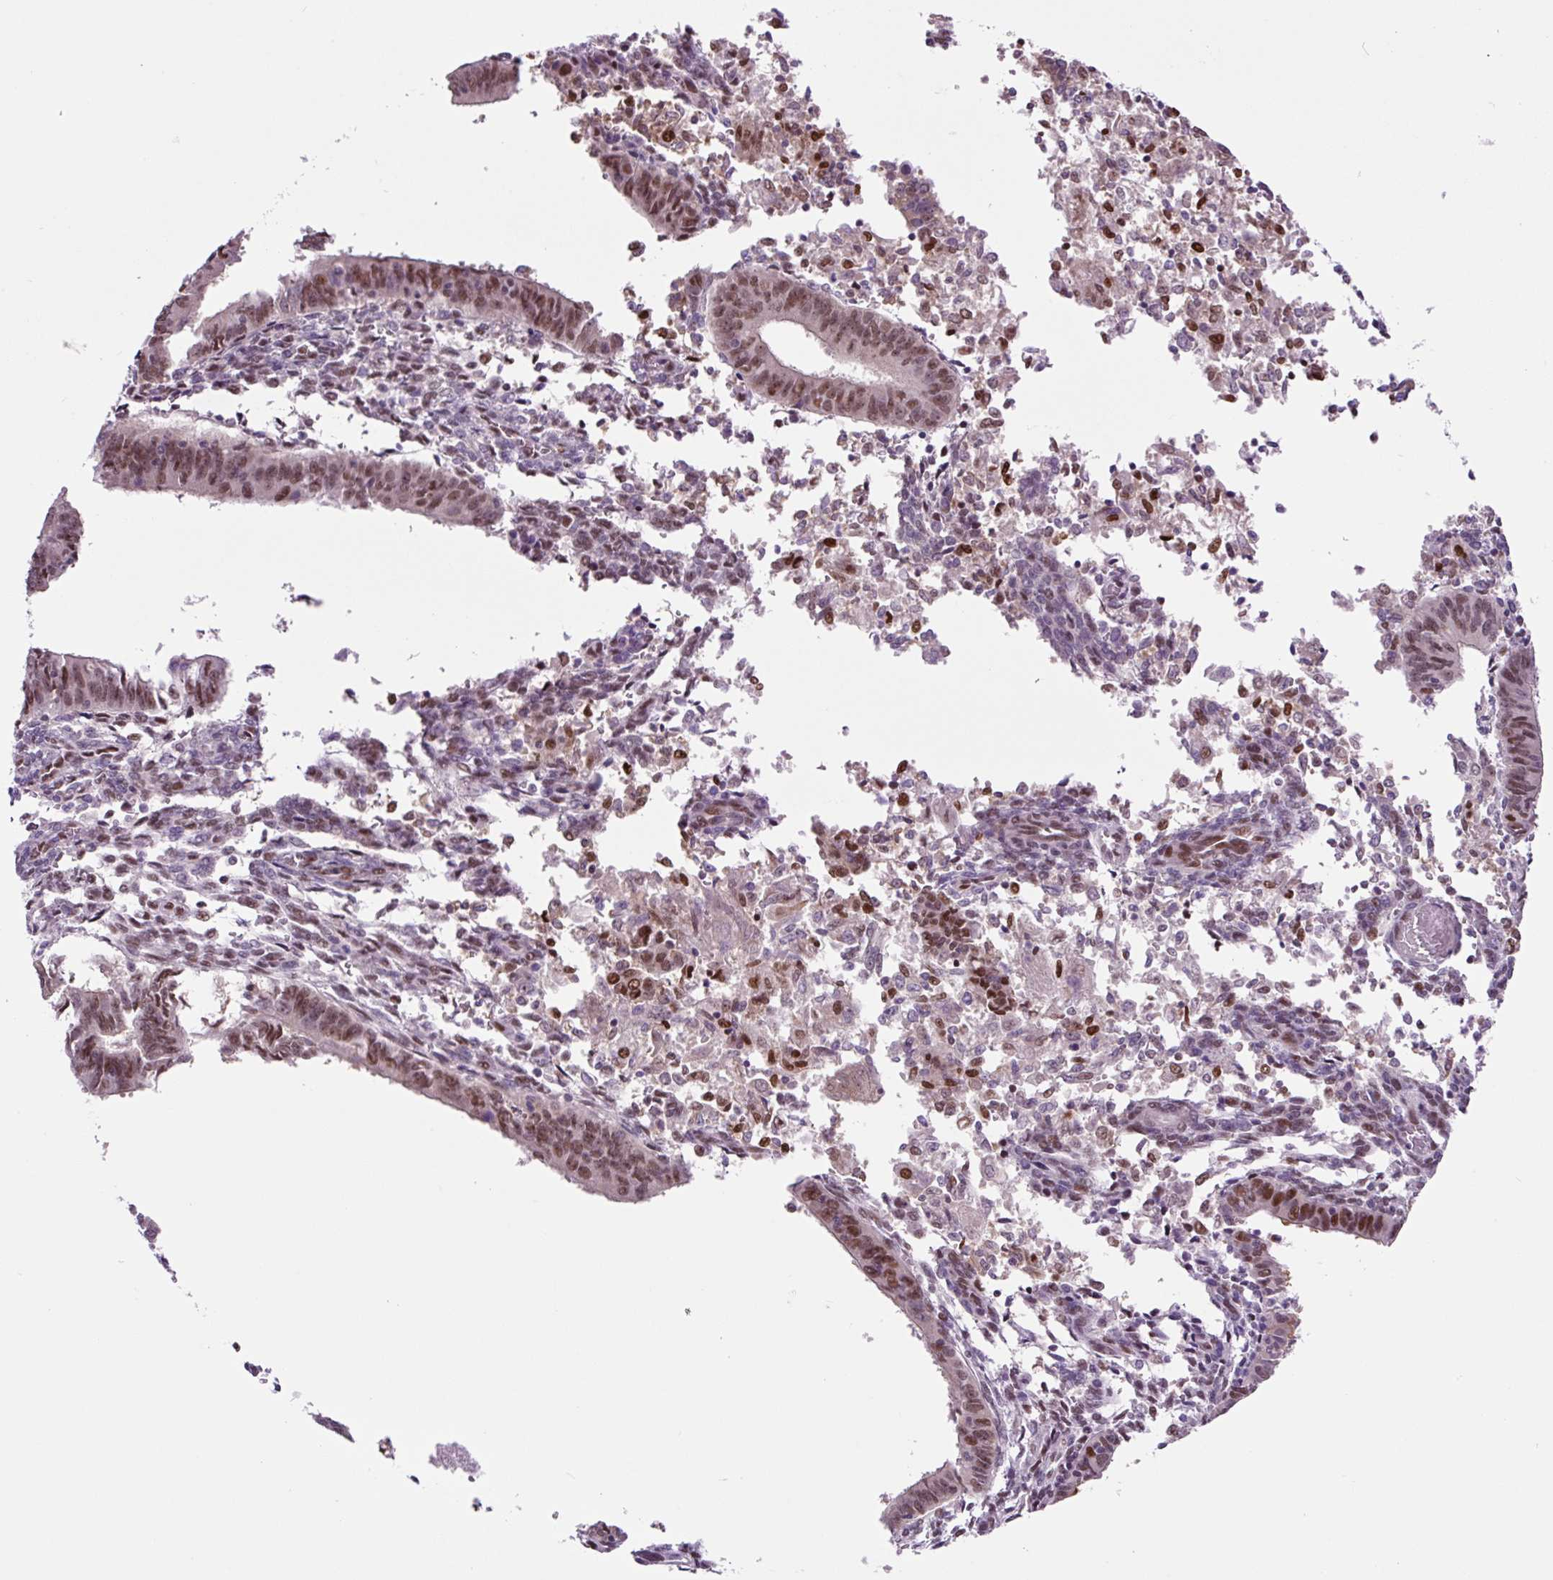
{"staining": {"intensity": "moderate", "quantity": "25%-75%", "location": "cytoplasmic/membranous,nuclear"}, "tissue": "endometrial cancer", "cell_type": "Tumor cells", "image_type": "cancer", "snomed": [{"axis": "morphology", "description": "Adenocarcinoma, NOS"}, {"axis": "topography", "description": "Endometrium"}], "caption": "A brown stain labels moderate cytoplasmic/membranous and nuclear positivity of a protein in adenocarcinoma (endometrial) tumor cells. (DAB IHC with brightfield microscopy, high magnification).", "gene": "TAF1A", "patient": {"sex": "female", "age": 50}}